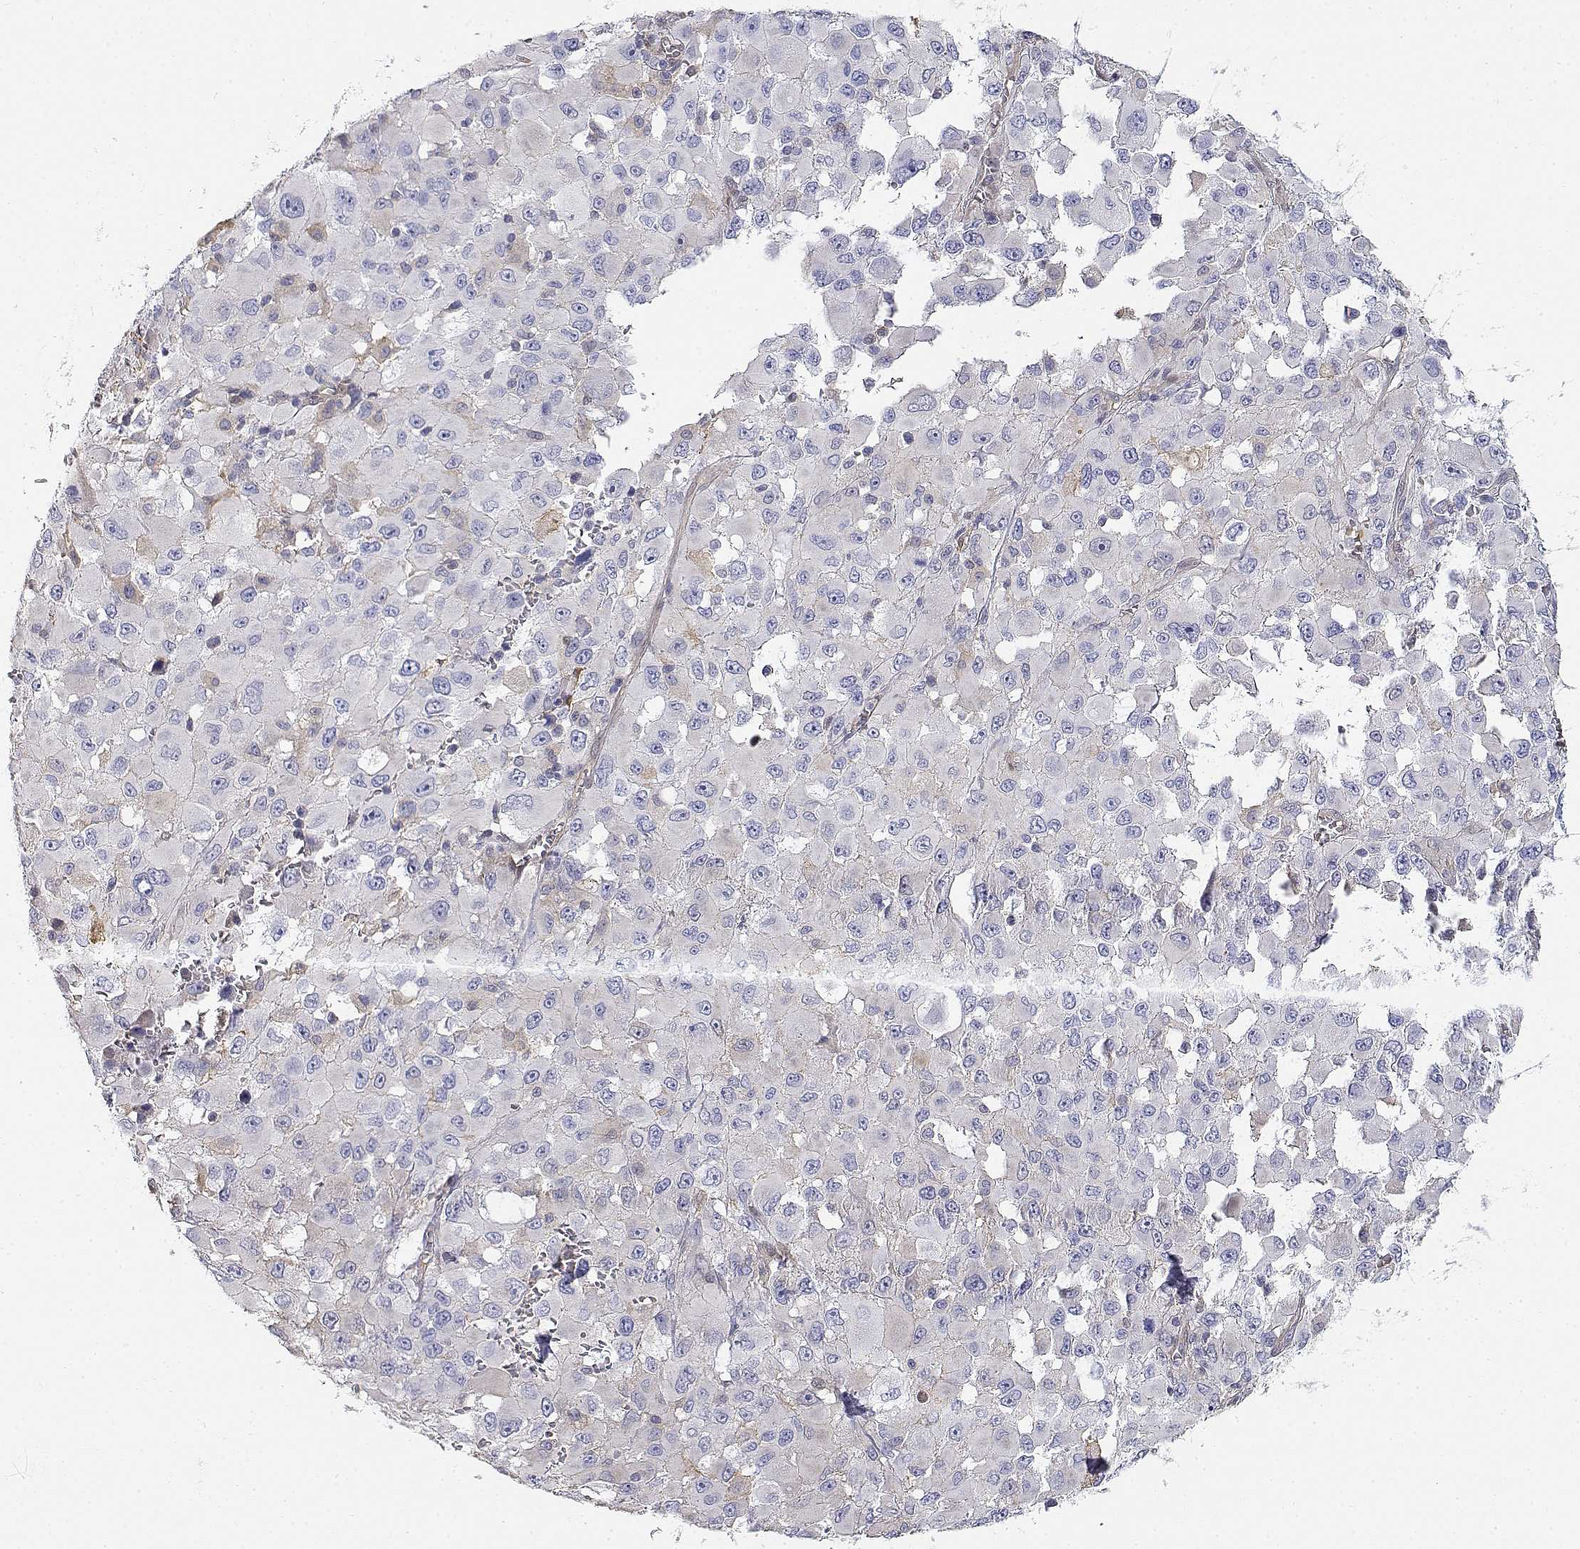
{"staining": {"intensity": "weak", "quantity": "<25%", "location": "cytoplasmic/membranous"}, "tissue": "melanoma", "cell_type": "Tumor cells", "image_type": "cancer", "snomed": [{"axis": "morphology", "description": "Malignant melanoma, Metastatic site"}, {"axis": "topography", "description": "Lymph node"}], "caption": "The immunohistochemistry image has no significant staining in tumor cells of melanoma tissue.", "gene": "ADA", "patient": {"sex": "male", "age": 50}}